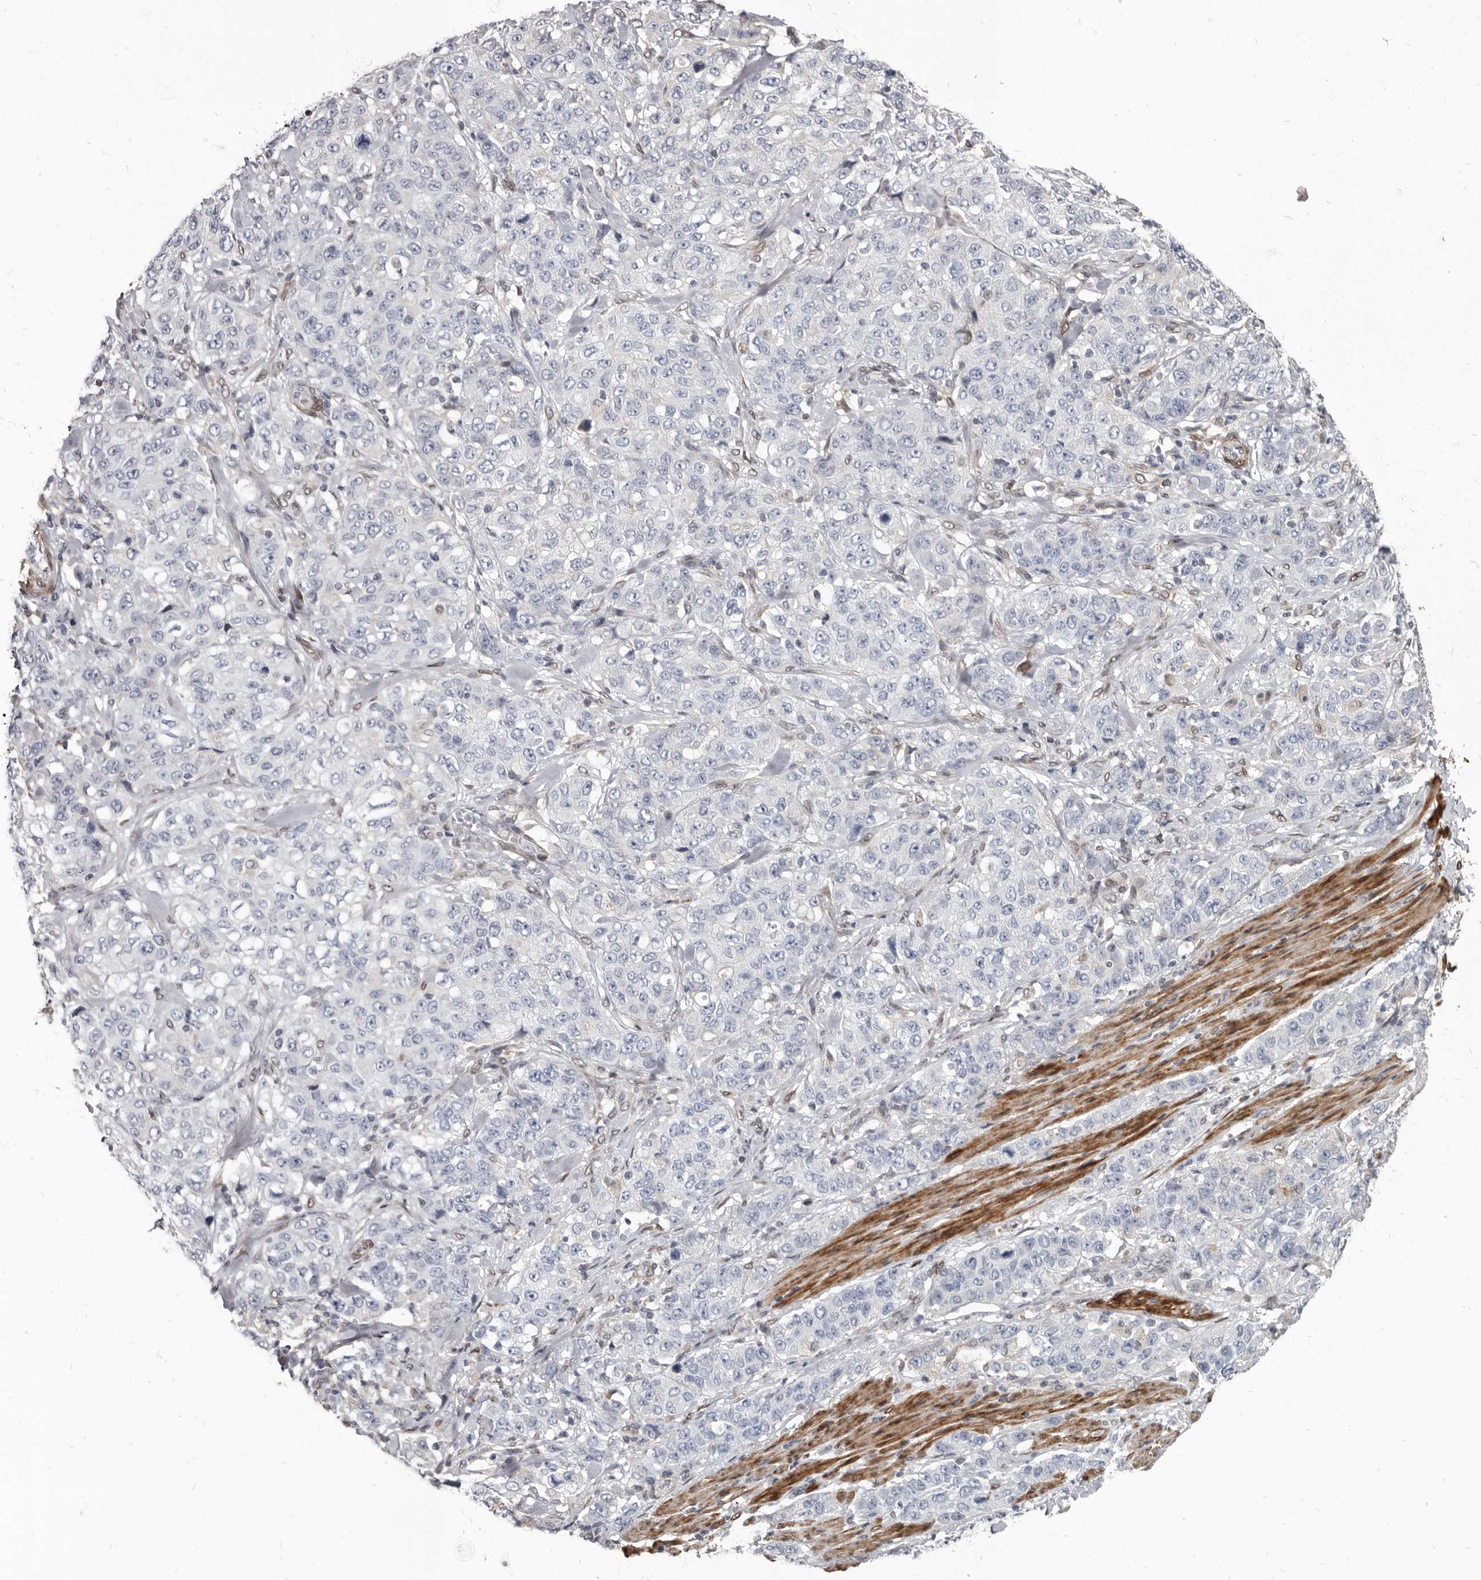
{"staining": {"intensity": "negative", "quantity": "none", "location": "none"}, "tissue": "stomach cancer", "cell_type": "Tumor cells", "image_type": "cancer", "snomed": [{"axis": "morphology", "description": "Adenocarcinoma, NOS"}, {"axis": "topography", "description": "Stomach"}], "caption": "Immunohistochemistry image of human stomach adenocarcinoma stained for a protein (brown), which shows no expression in tumor cells.", "gene": "MRGPRF", "patient": {"sex": "male", "age": 48}}